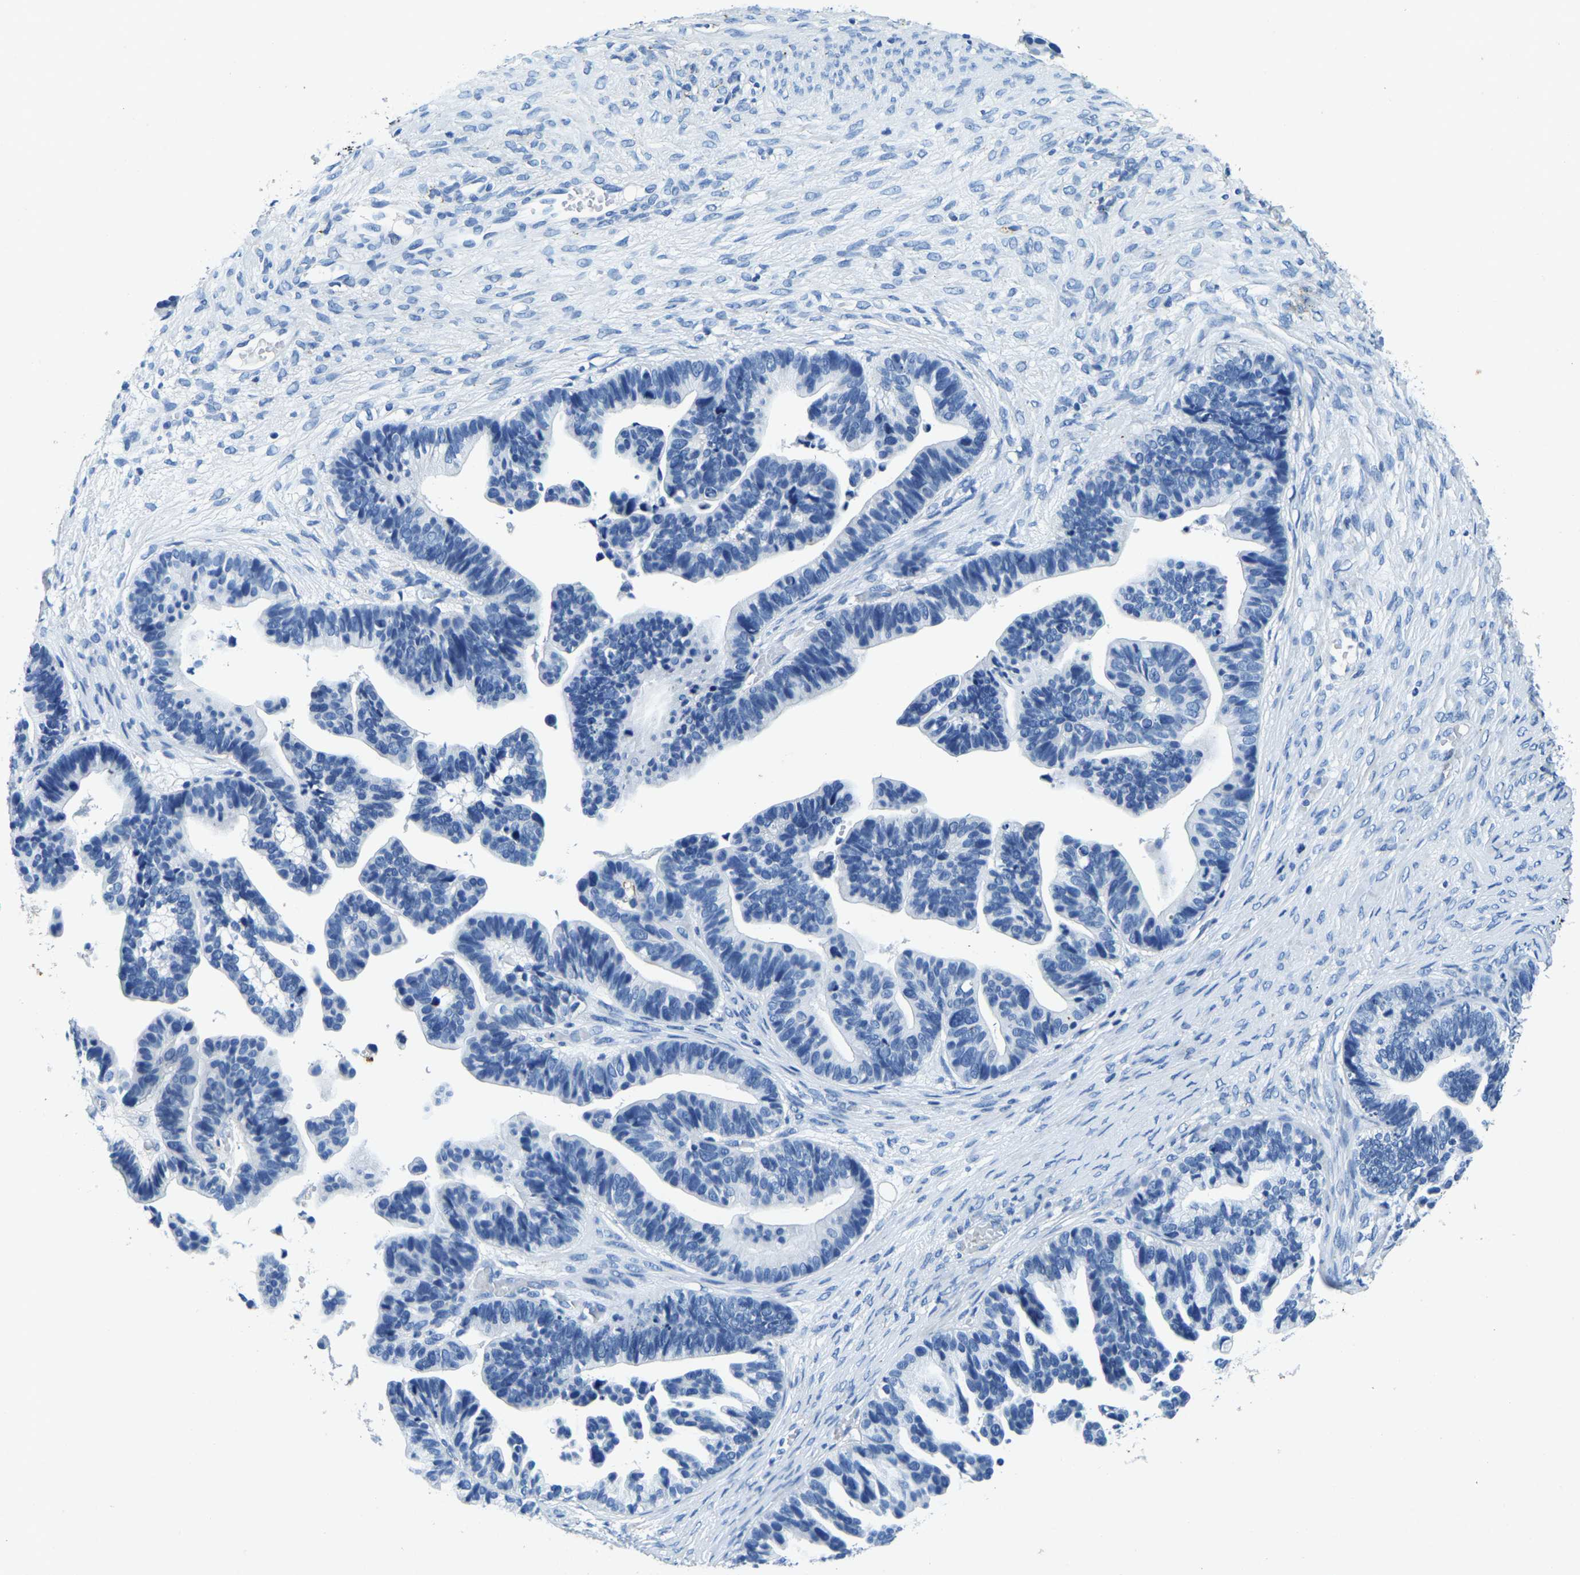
{"staining": {"intensity": "negative", "quantity": "none", "location": "none"}, "tissue": "ovarian cancer", "cell_type": "Tumor cells", "image_type": "cancer", "snomed": [{"axis": "morphology", "description": "Cystadenocarcinoma, serous, NOS"}, {"axis": "topography", "description": "Ovary"}], "caption": "A high-resolution photomicrograph shows IHC staining of ovarian cancer, which exhibits no significant positivity in tumor cells.", "gene": "UBN2", "patient": {"sex": "female", "age": 56}}